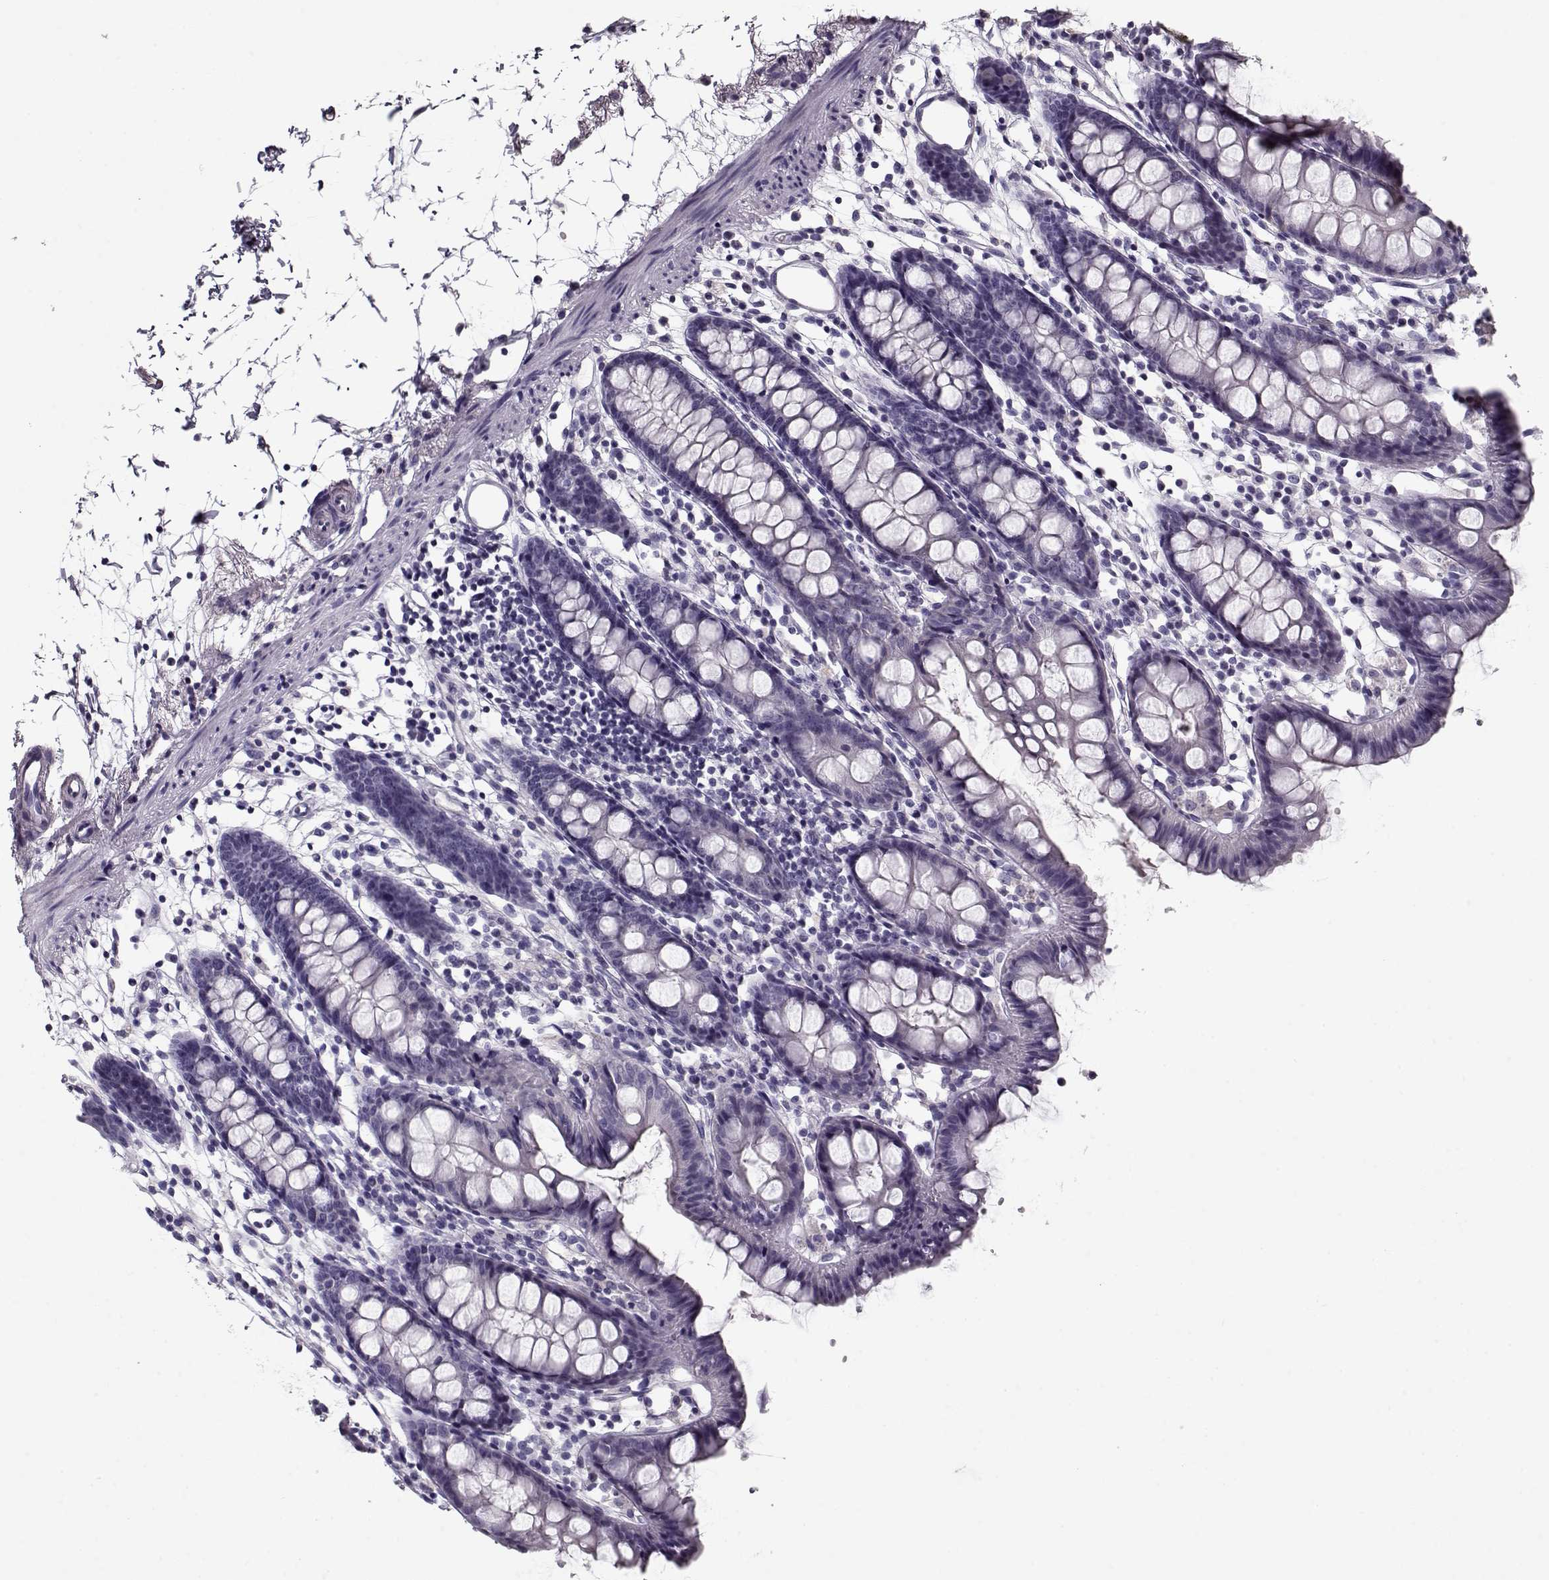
{"staining": {"intensity": "negative", "quantity": "none", "location": "none"}, "tissue": "colon", "cell_type": "Endothelial cells", "image_type": "normal", "snomed": [{"axis": "morphology", "description": "Normal tissue, NOS"}, {"axis": "topography", "description": "Colon"}], "caption": "IHC micrograph of normal colon: human colon stained with DAB (3,3'-diaminobenzidine) shows no significant protein staining in endothelial cells. The staining was performed using DAB to visualize the protein expression in brown, while the nuclei were stained in blue with hematoxylin (Magnification: 20x).", "gene": "CCDC136", "patient": {"sex": "female", "age": 84}}